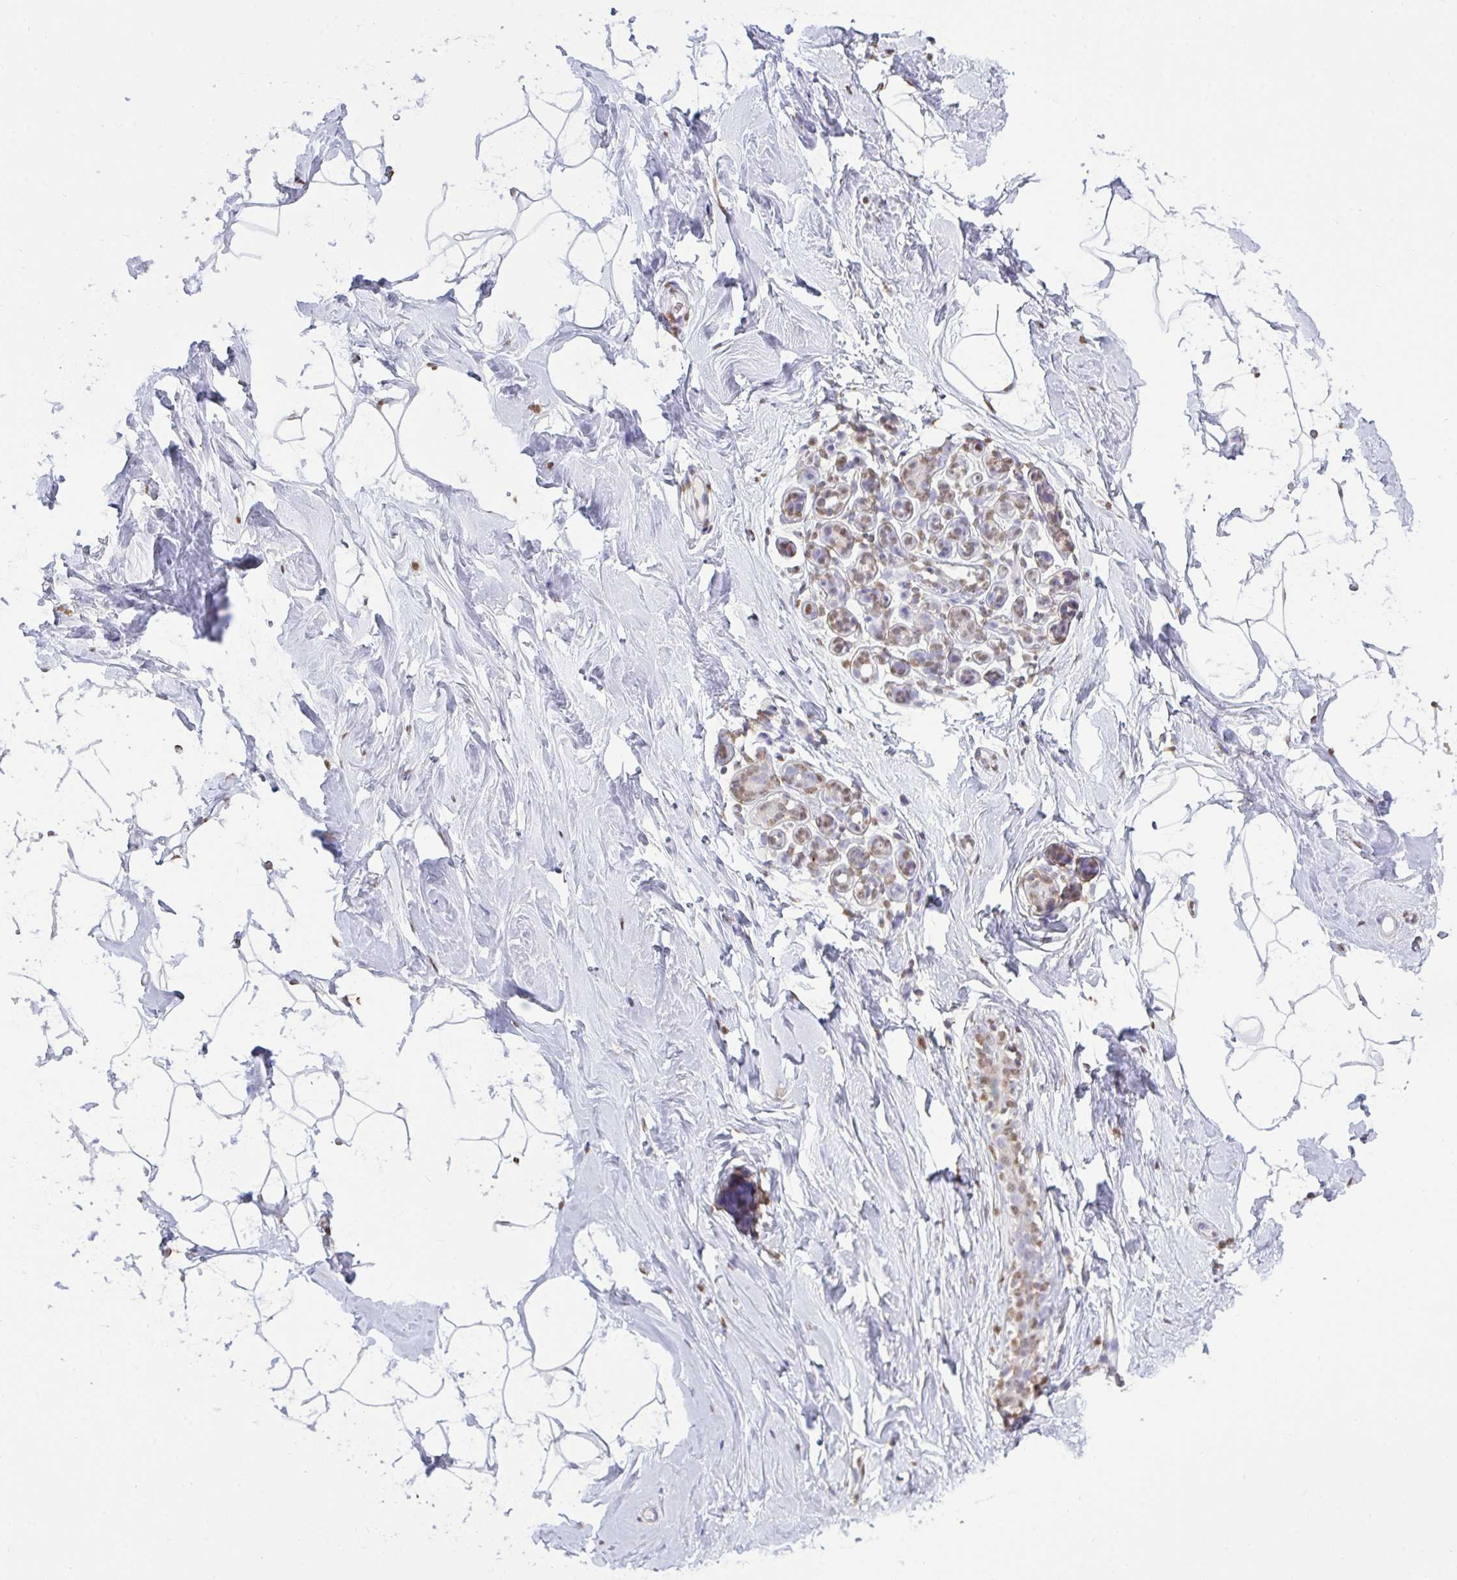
{"staining": {"intensity": "negative", "quantity": "none", "location": "none"}, "tissue": "breast", "cell_type": "Adipocytes", "image_type": "normal", "snomed": [{"axis": "morphology", "description": "Normal tissue, NOS"}, {"axis": "topography", "description": "Breast"}], "caption": "A high-resolution micrograph shows IHC staining of normal breast, which shows no significant staining in adipocytes. (Immunohistochemistry (ihc), brightfield microscopy, high magnification).", "gene": "SEMA6B", "patient": {"sex": "female", "age": 32}}